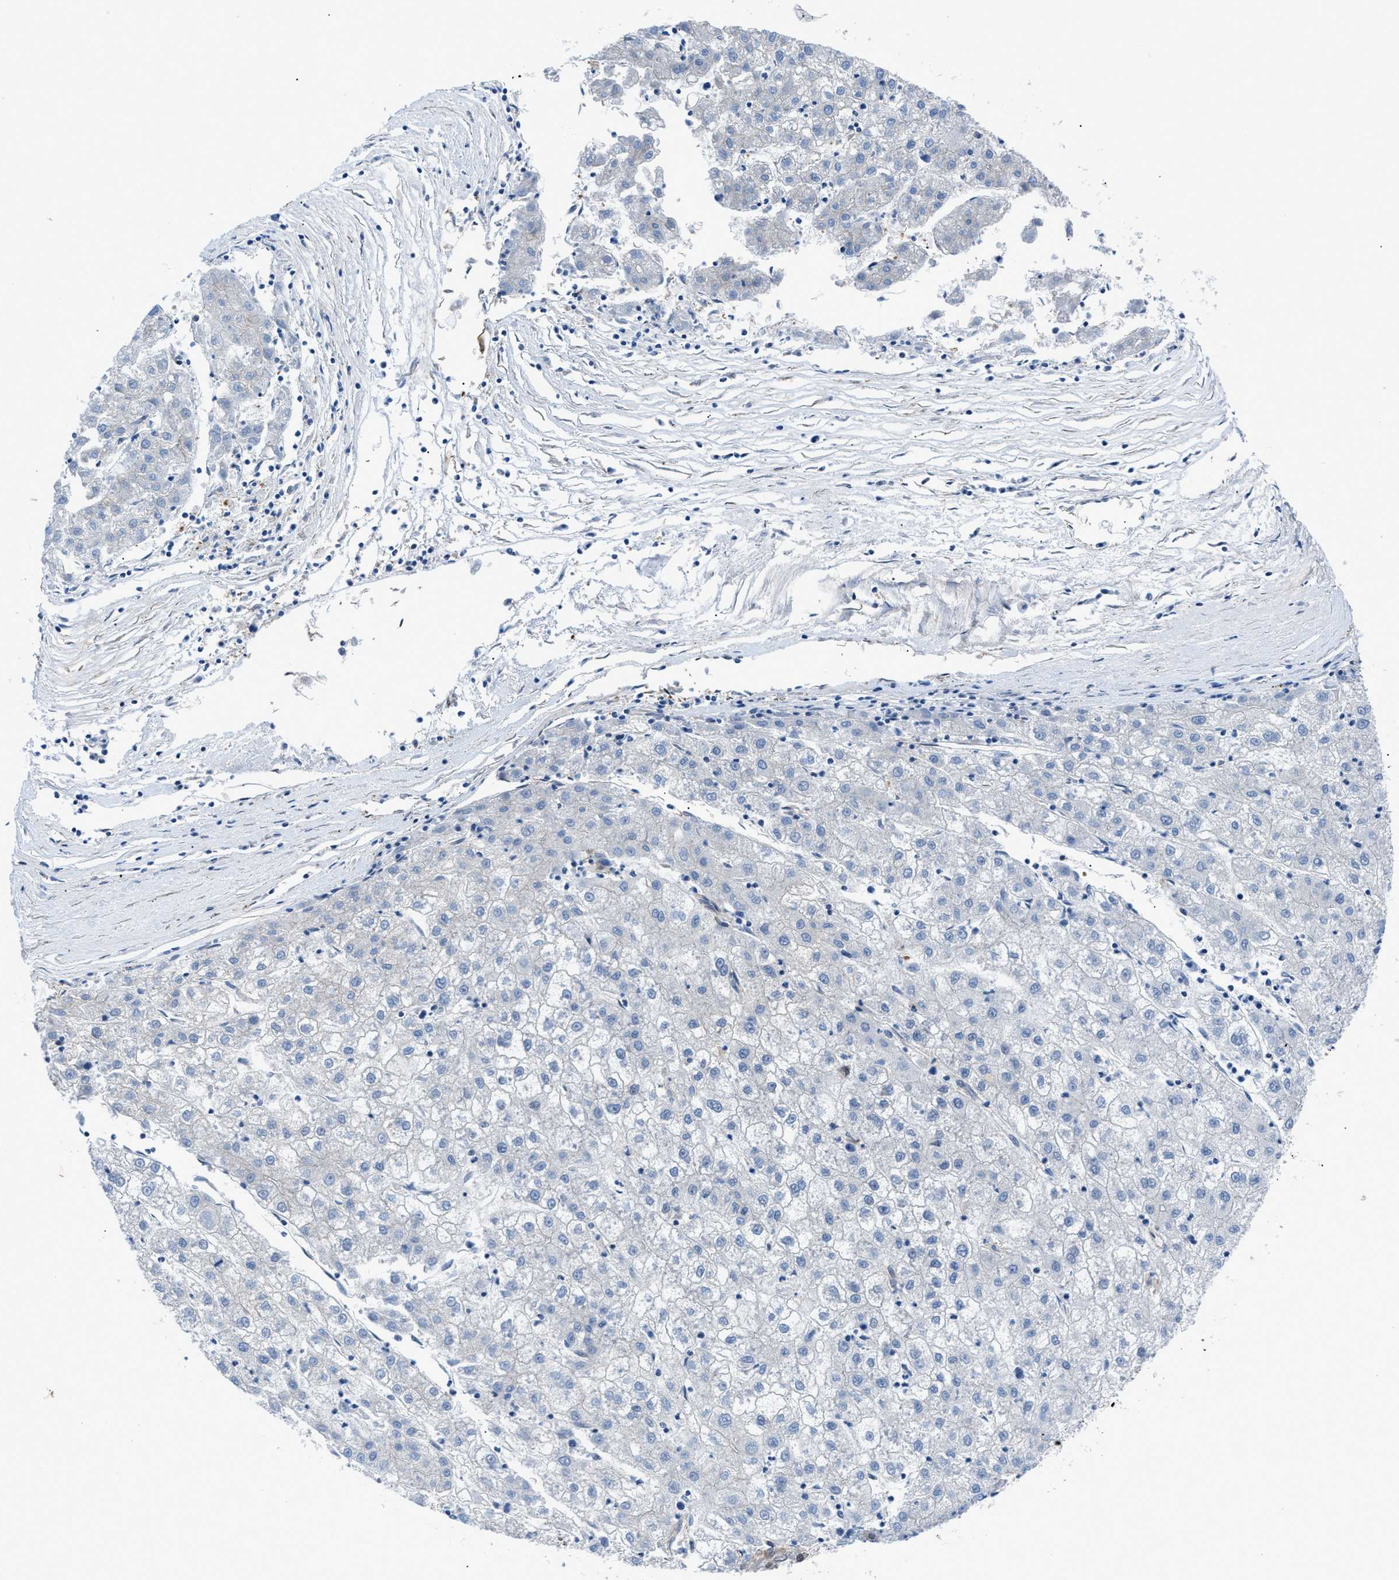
{"staining": {"intensity": "negative", "quantity": "none", "location": "none"}, "tissue": "liver cancer", "cell_type": "Tumor cells", "image_type": "cancer", "snomed": [{"axis": "morphology", "description": "Carcinoma, Hepatocellular, NOS"}, {"axis": "topography", "description": "Liver"}], "caption": "Liver cancer (hepatocellular carcinoma) was stained to show a protein in brown. There is no significant positivity in tumor cells.", "gene": "DMAC1", "patient": {"sex": "male", "age": 72}}